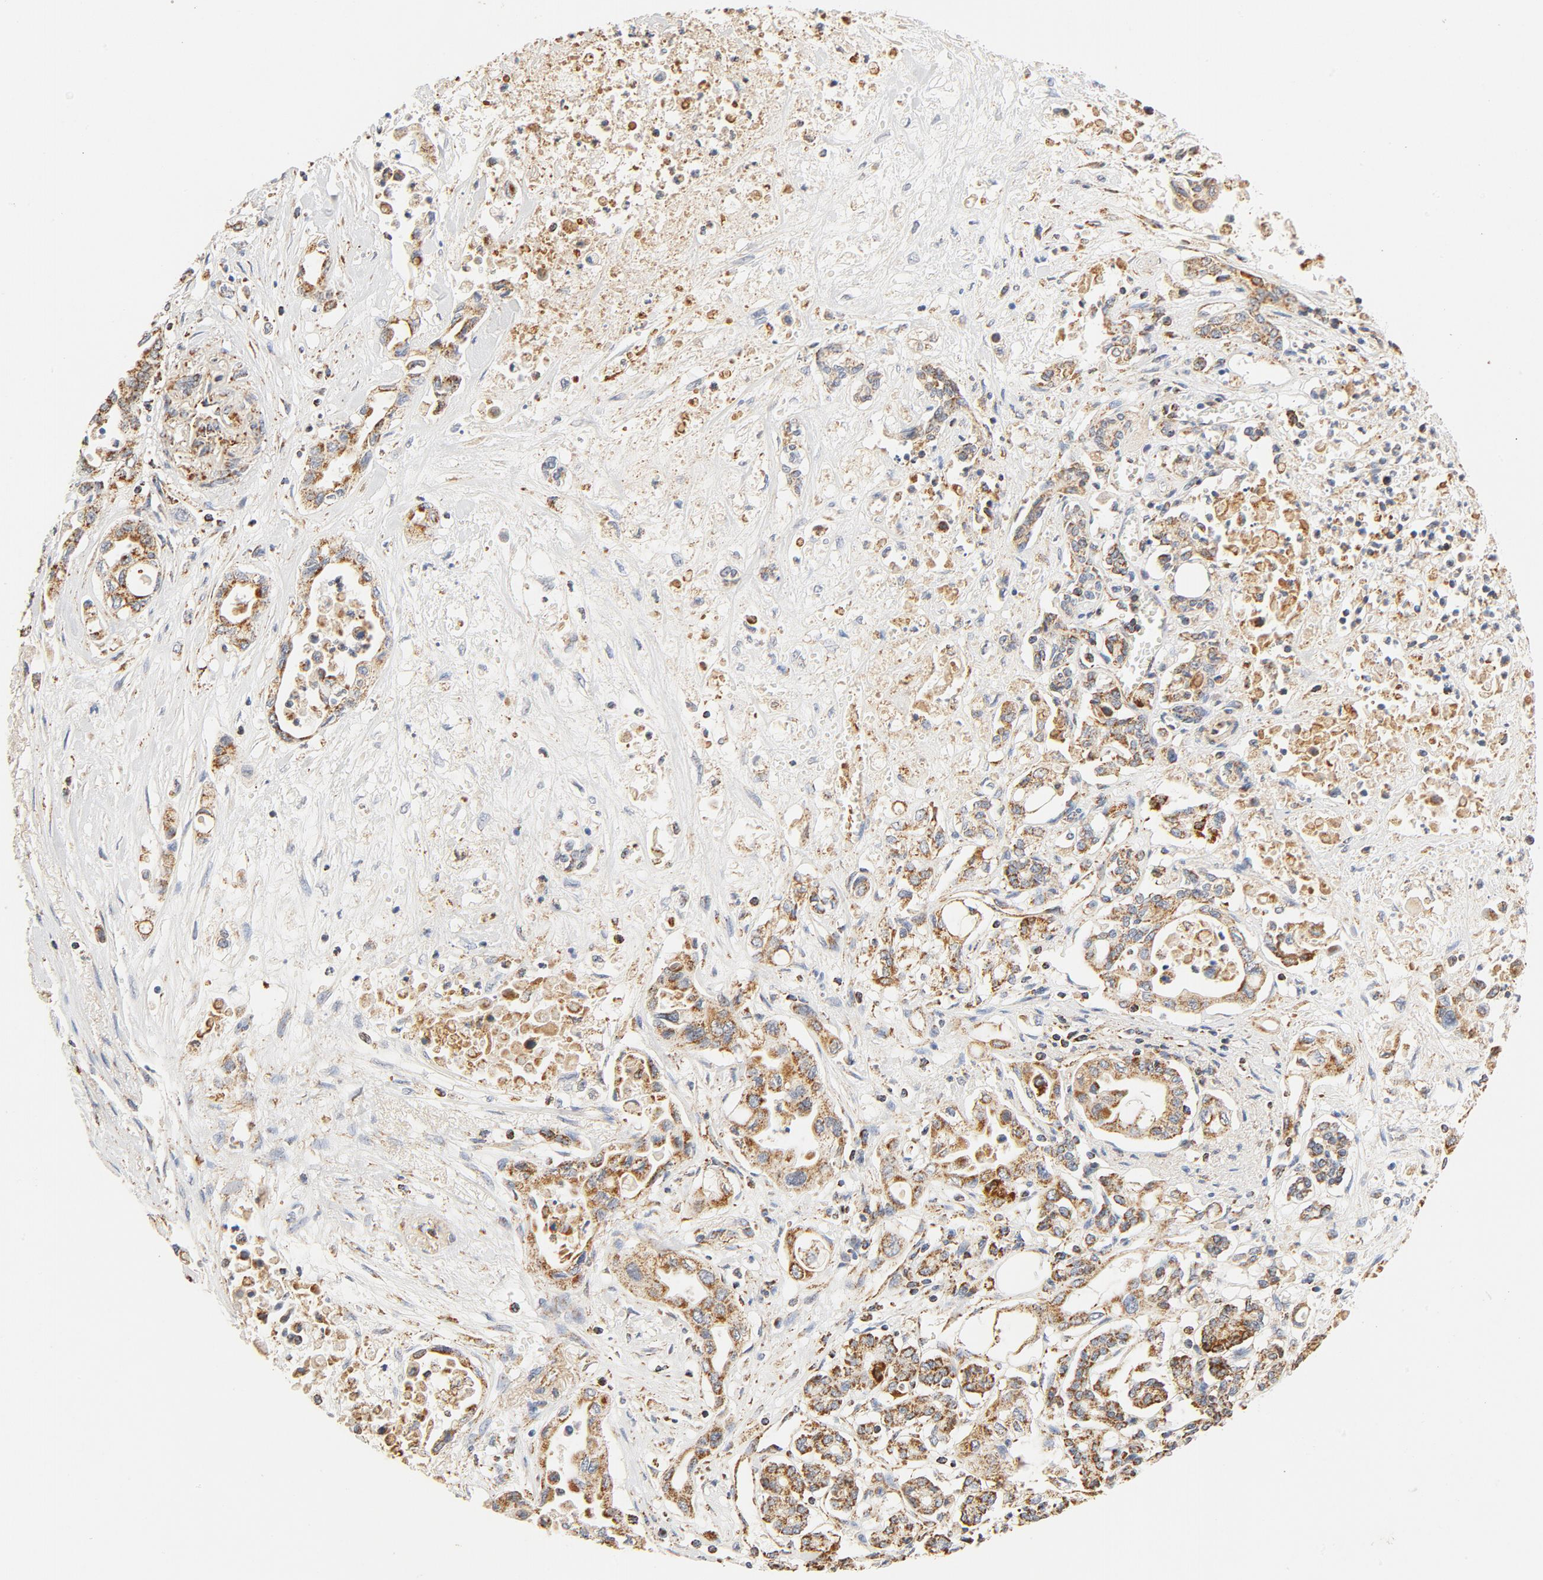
{"staining": {"intensity": "moderate", "quantity": ">75%", "location": "nuclear"}, "tissue": "pancreatic cancer", "cell_type": "Tumor cells", "image_type": "cancer", "snomed": [{"axis": "morphology", "description": "Adenocarcinoma, NOS"}, {"axis": "topography", "description": "Pancreas"}], "caption": "Protein expression analysis of human pancreatic adenocarcinoma reveals moderate nuclear expression in approximately >75% of tumor cells. The protein of interest is stained brown, and the nuclei are stained in blue (DAB IHC with brightfield microscopy, high magnification).", "gene": "COX4I1", "patient": {"sex": "female", "age": 57}}